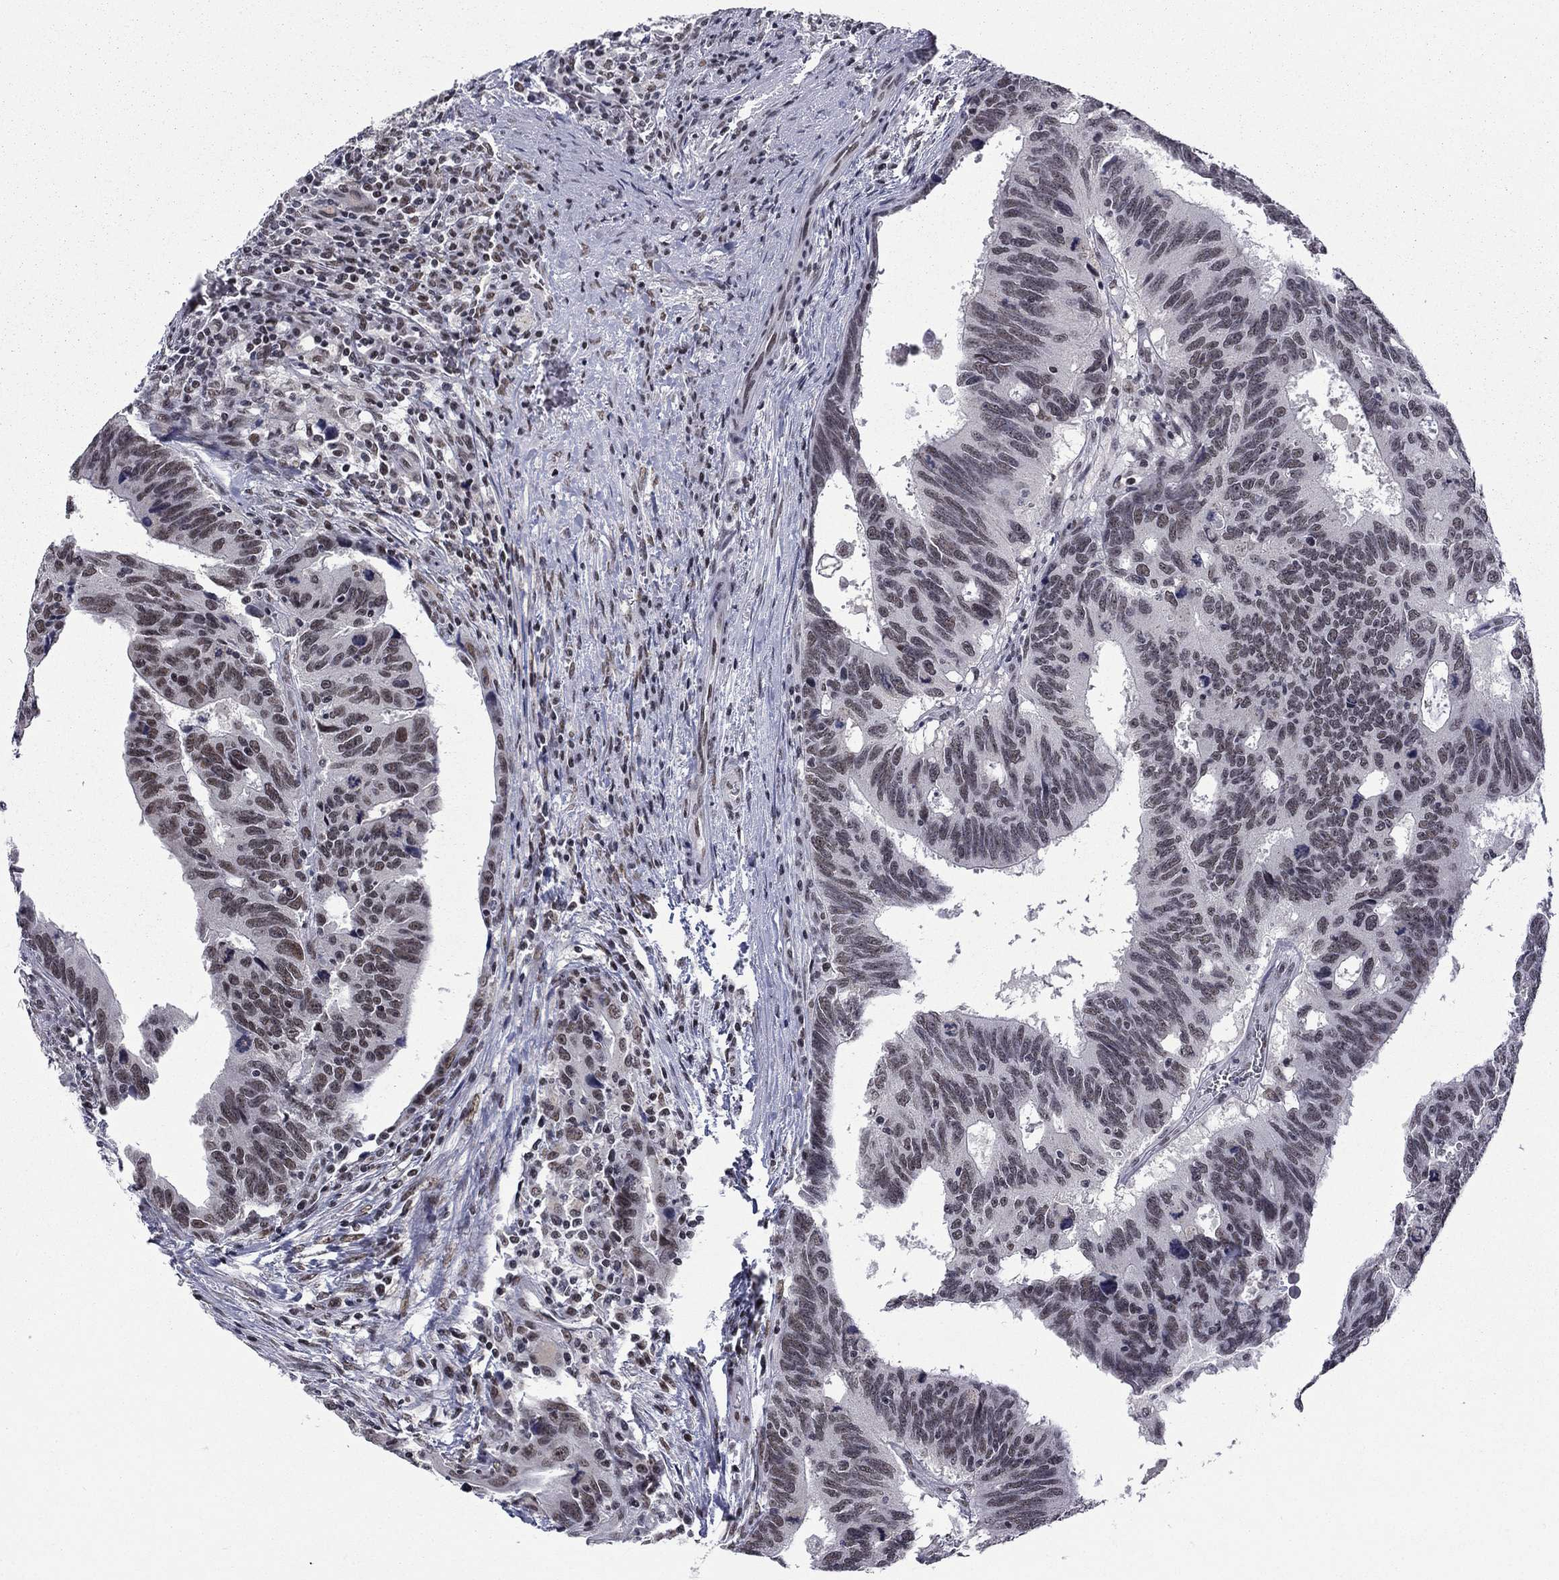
{"staining": {"intensity": "weak", "quantity": "<25%", "location": "nuclear"}, "tissue": "colorectal cancer", "cell_type": "Tumor cells", "image_type": "cancer", "snomed": [{"axis": "morphology", "description": "Adenocarcinoma, NOS"}, {"axis": "topography", "description": "Colon"}], "caption": "Micrograph shows no significant protein staining in tumor cells of colorectal adenocarcinoma.", "gene": "ETV5", "patient": {"sex": "female", "age": 77}}